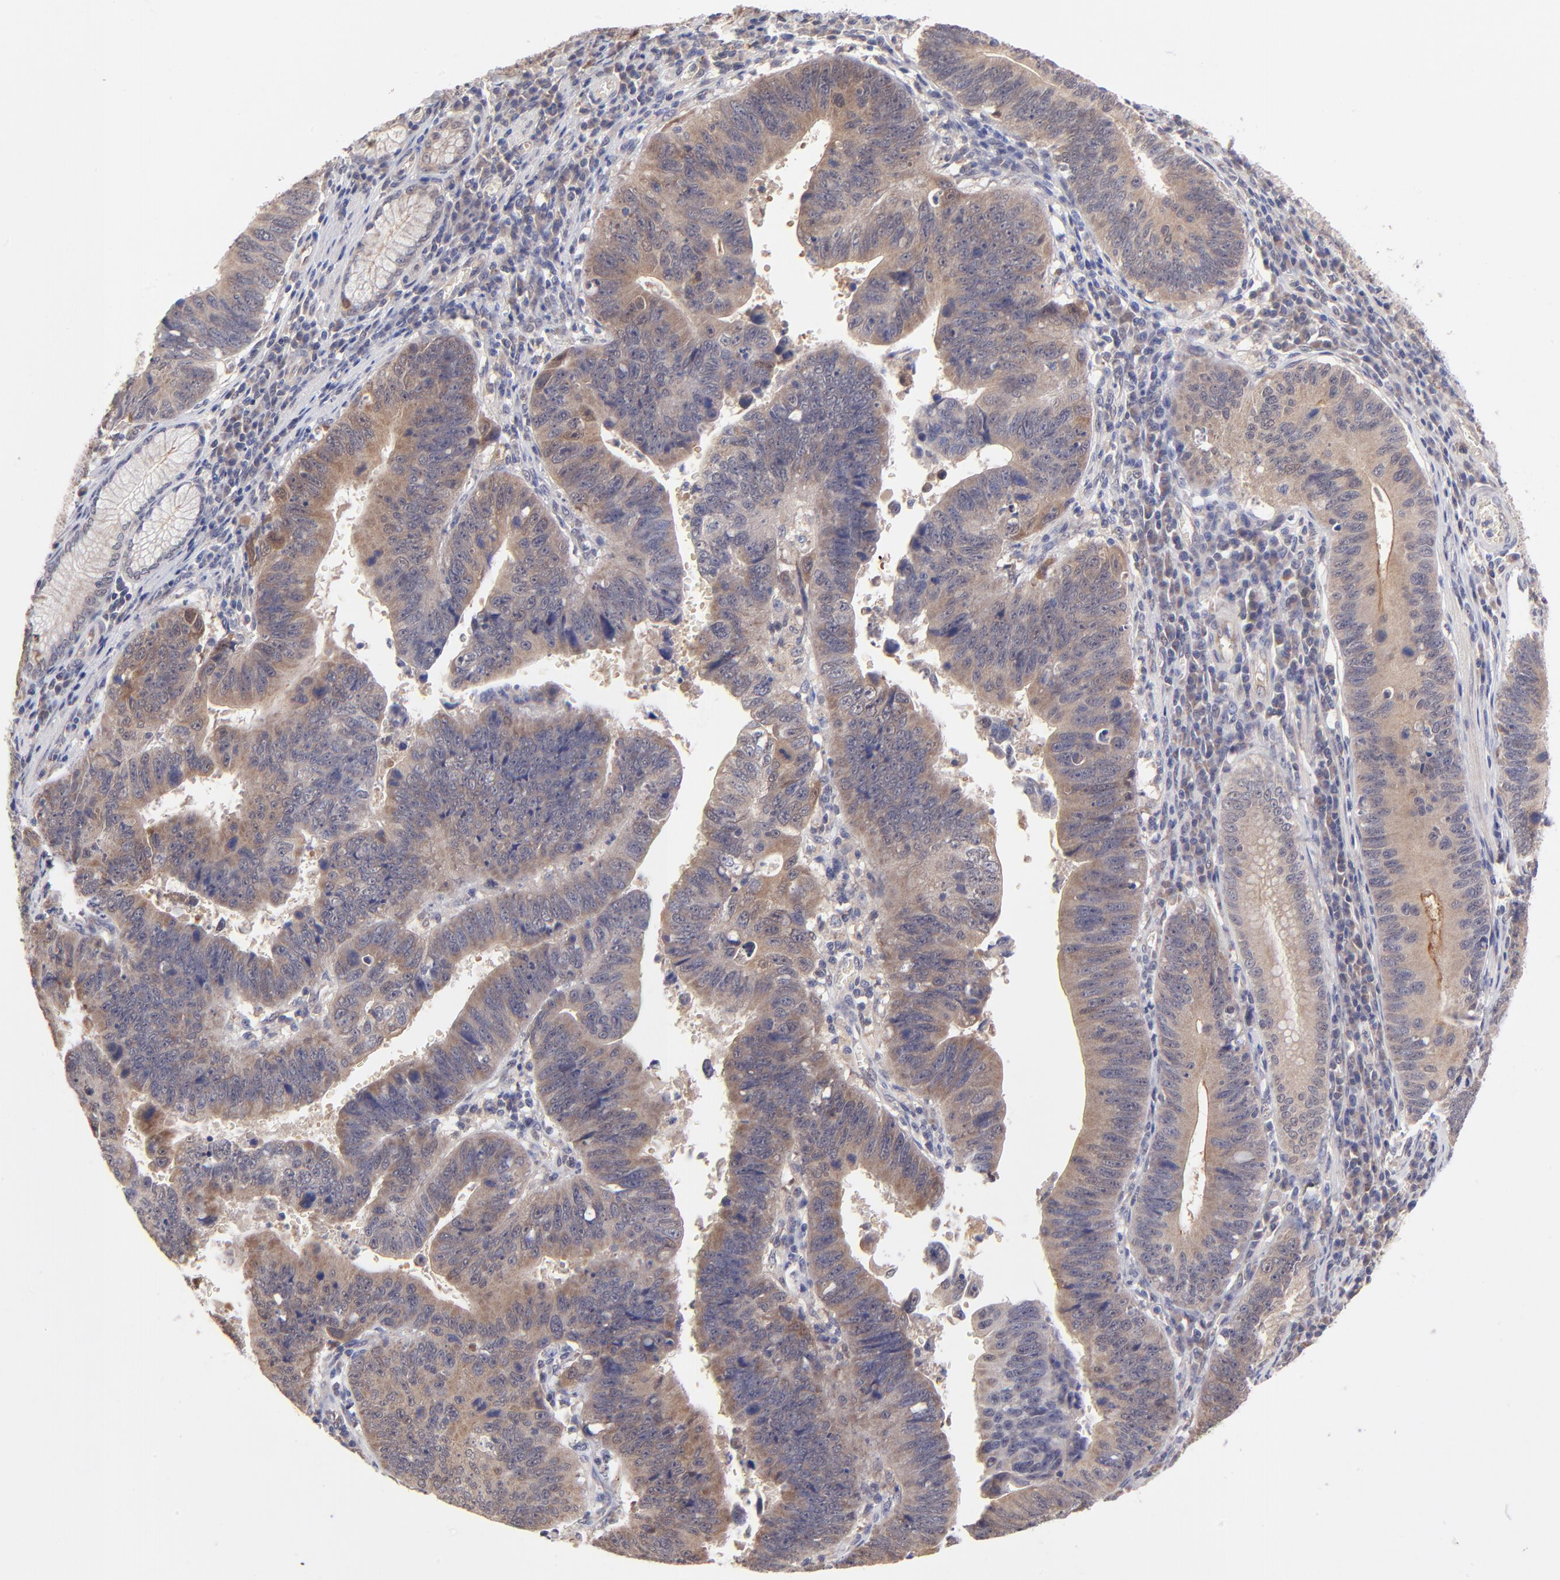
{"staining": {"intensity": "moderate", "quantity": ">75%", "location": "cytoplasmic/membranous"}, "tissue": "stomach cancer", "cell_type": "Tumor cells", "image_type": "cancer", "snomed": [{"axis": "morphology", "description": "Adenocarcinoma, NOS"}, {"axis": "topography", "description": "Stomach"}], "caption": "IHC histopathology image of neoplastic tissue: adenocarcinoma (stomach) stained using IHC shows medium levels of moderate protein expression localized specifically in the cytoplasmic/membranous of tumor cells, appearing as a cytoplasmic/membranous brown color.", "gene": "UBE2H", "patient": {"sex": "male", "age": 59}}